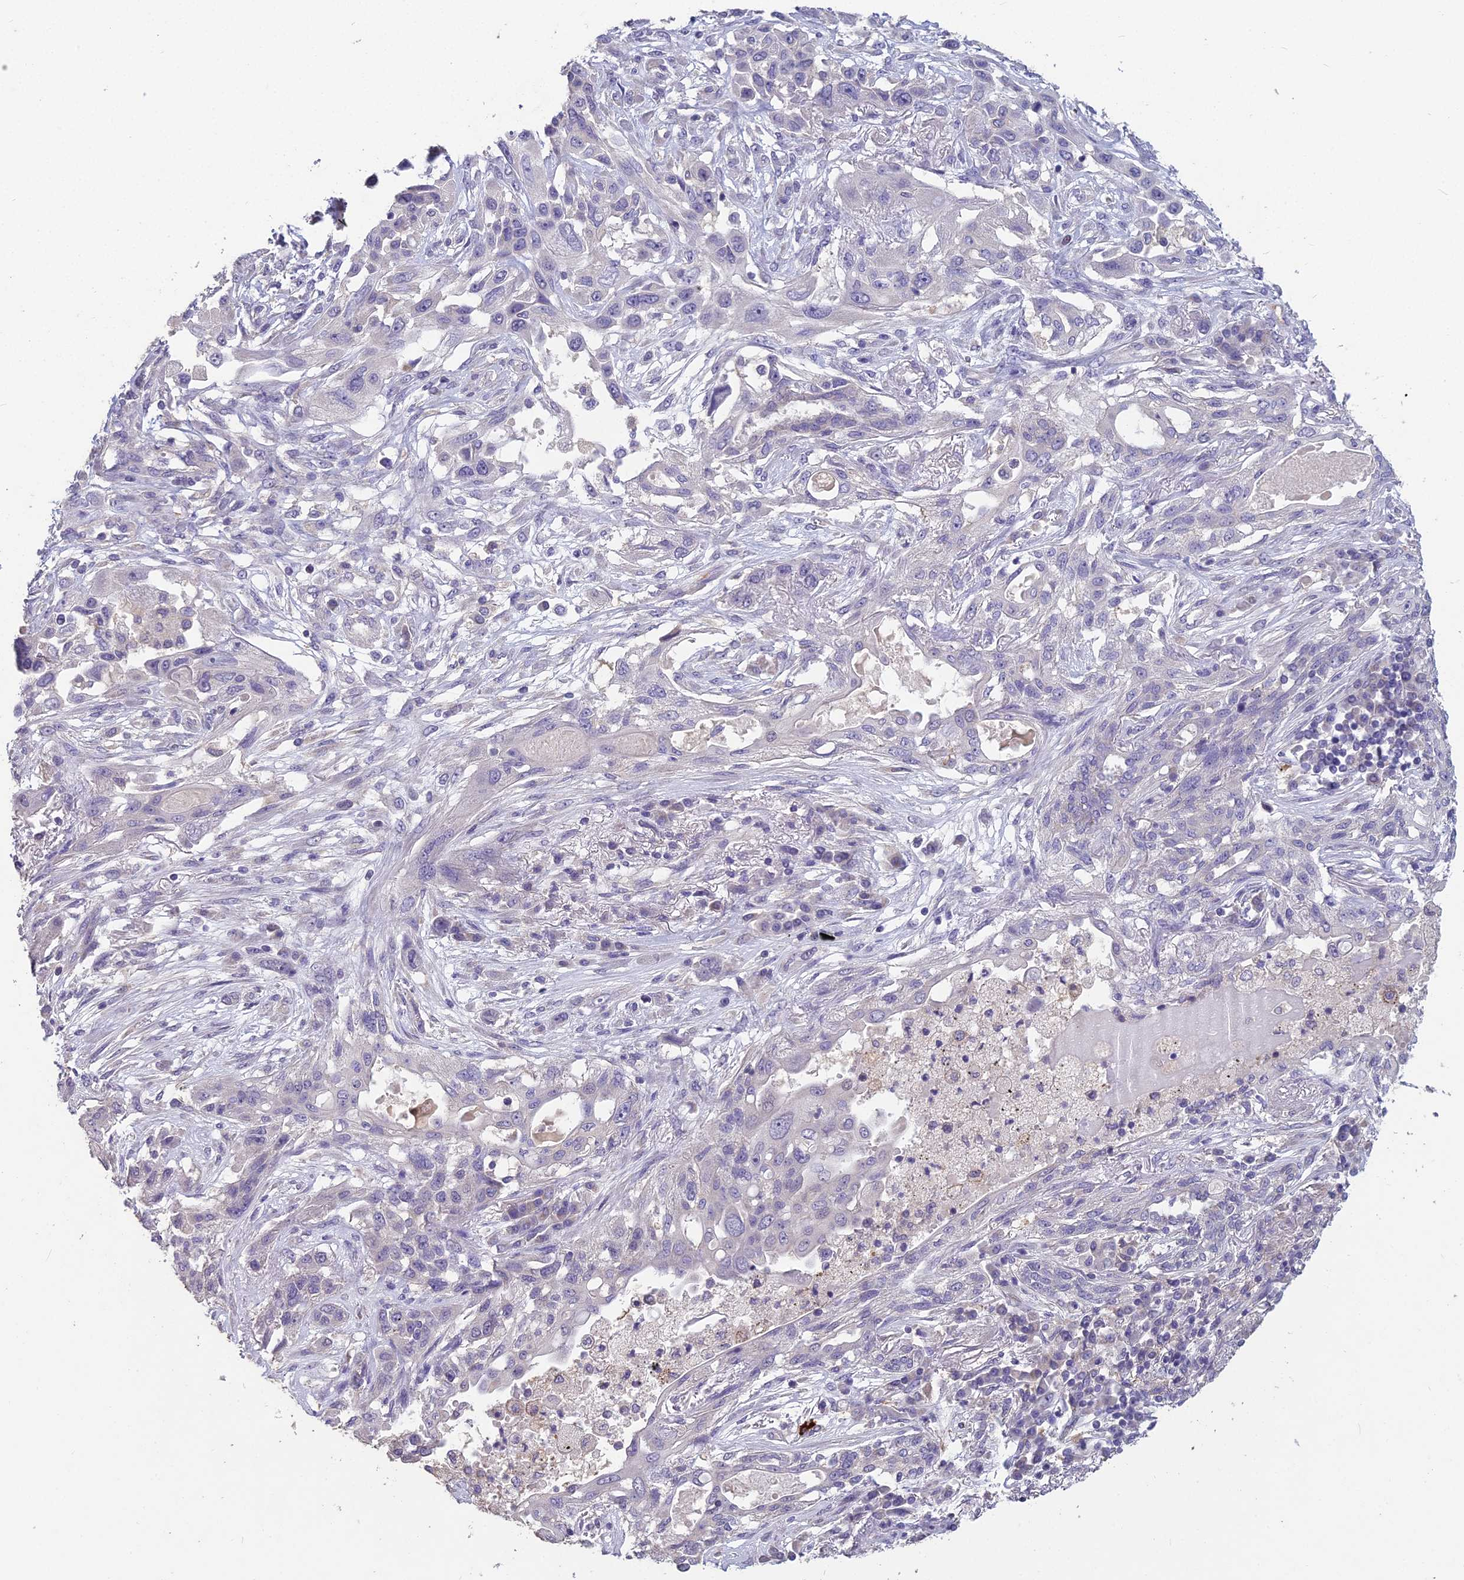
{"staining": {"intensity": "negative", "quantity": "none", "location": "none"}, "tissue": "lung cancer", "cell_type": "Tumor cells", "image_type": "cancer", "snomed": [{"axis": "morphology", "description": "Squamous cell carcinoma, NOS"}, {"axis": "topography", "description": "Lung"}], "caption": "Immunohistochemistry (IHC) of squamous cell carcinoma (lung) demonstrates no positivity in tumor cells. (DAB IHC with hematoxylin counter stain).", "gene": "CEACAM16", "patient": {"sex": "female", "age": 70}}